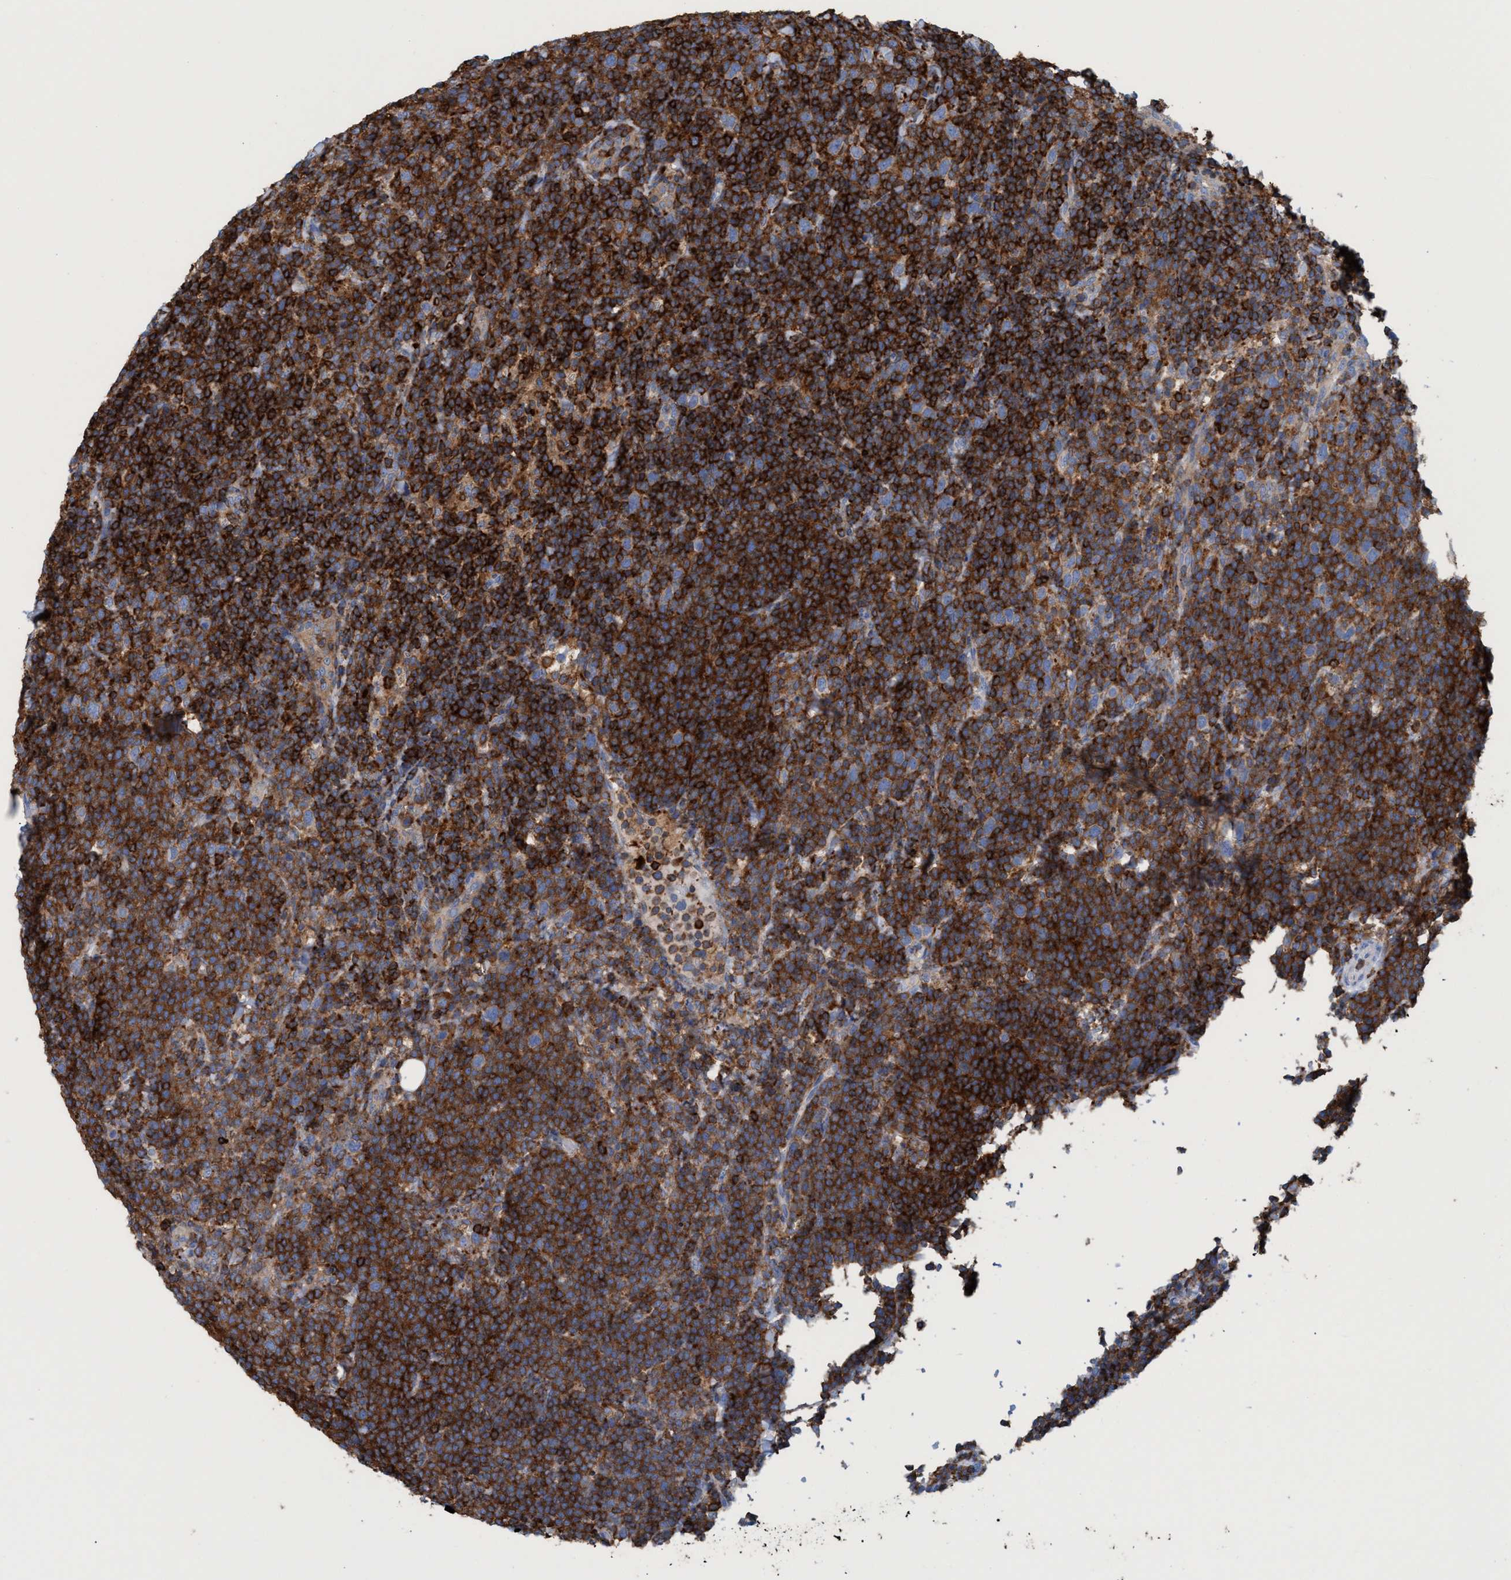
{"staining": {"intensity": "strong", "quantity": ">75%", "location": "cytoplasmic/membranous"}, "tissue": "lymphoma", "cell_type": "Tumor cells", "image_type": "cancer", "snomed": [{"axis": "morphology", "description": "Malignant lymphoma, non-Hodgkin's type, High grade"}, {"axis": "topography", "description": "Lymph node"}], "caption": "Protein staining of high-grade malignant lymphoma, non-Hodgkin's type tissue shows strong cytoplasmic/membranous expression in about >75% of tumor cells.", "gene": "EZR", "patient": {"sex": "male", "age": 61}}